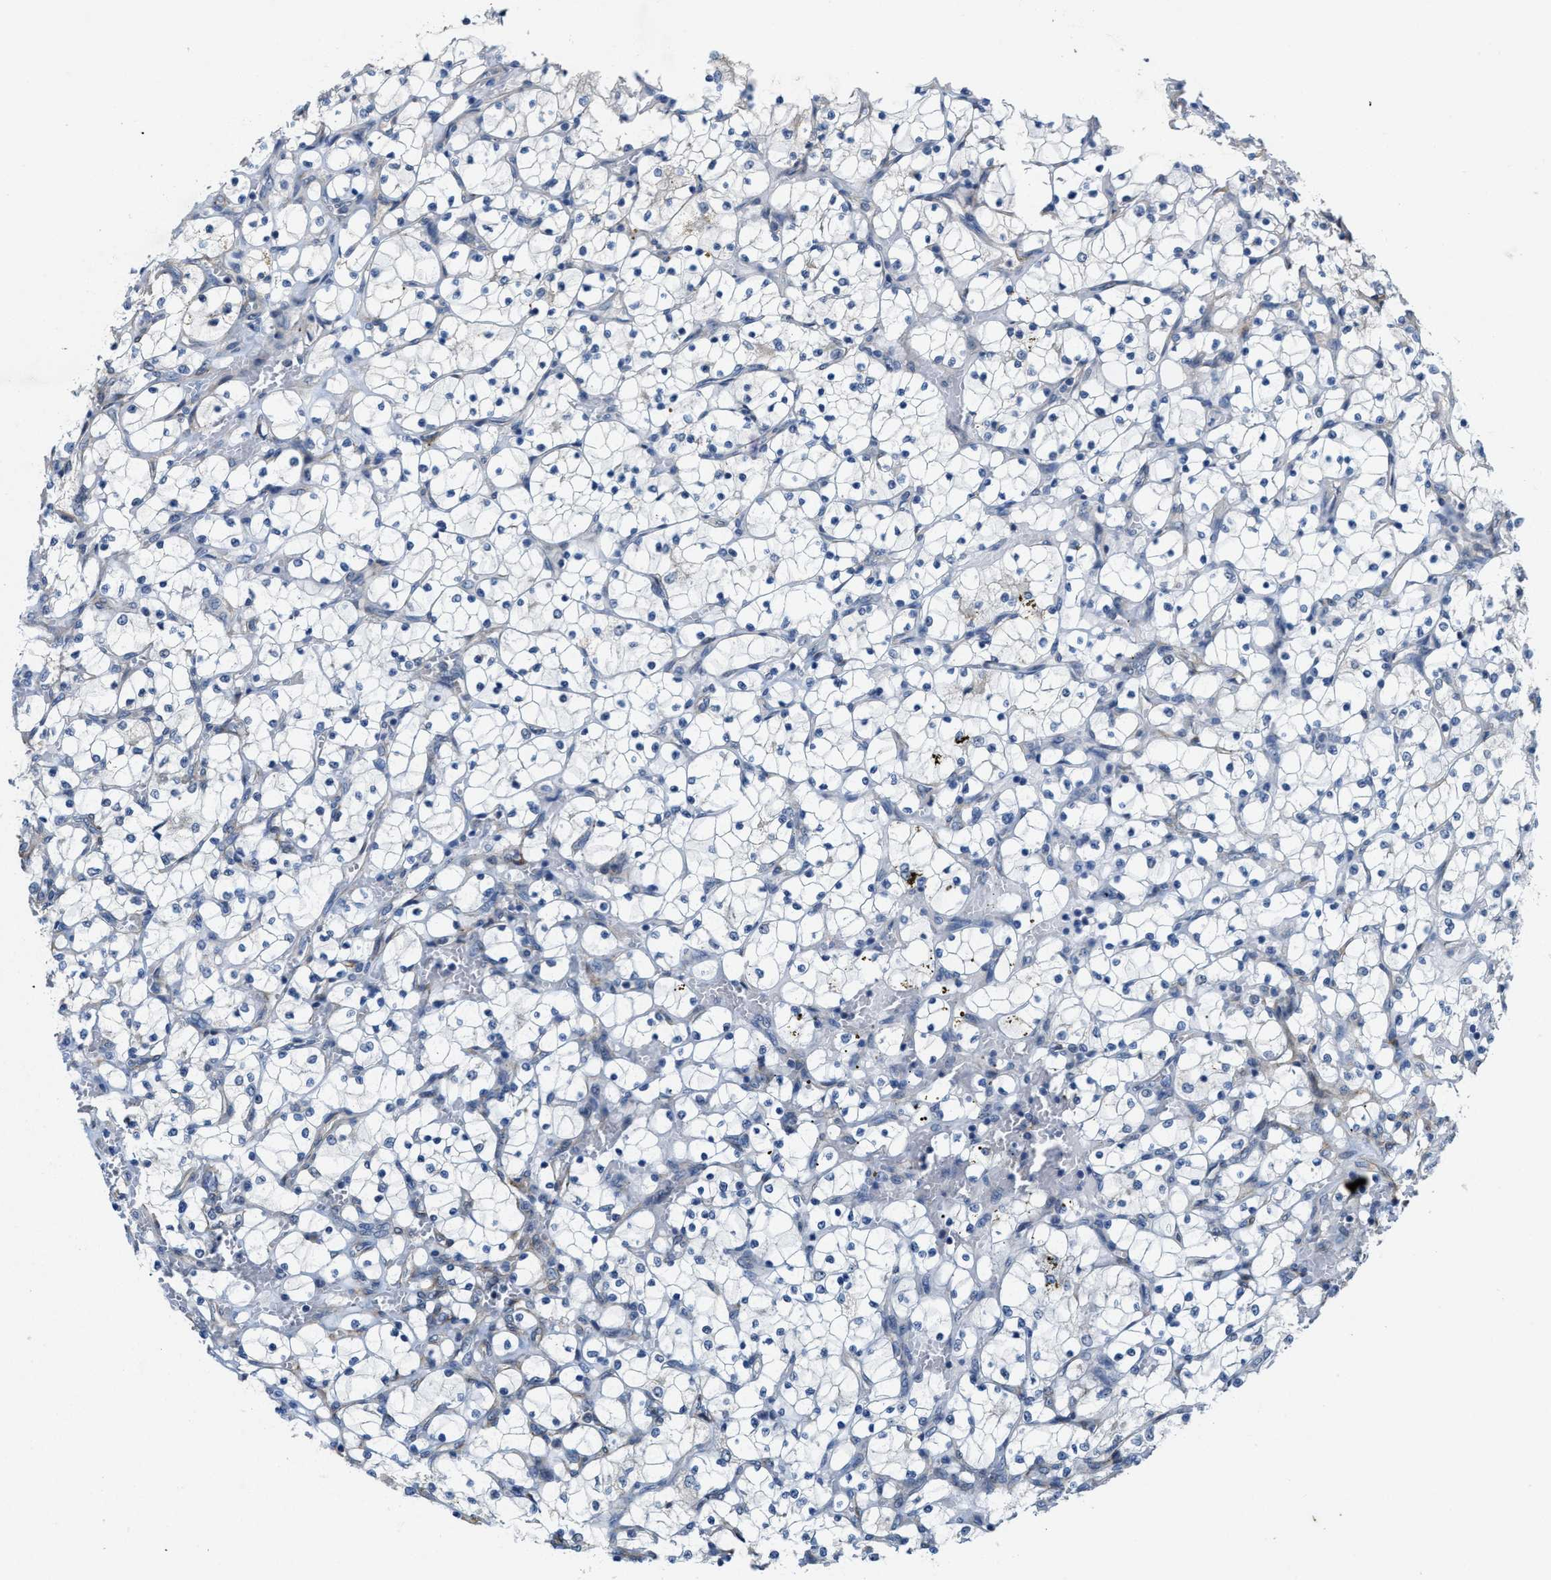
{"staining": {"intensity": "negative", "quantity": "none", "location": "none"}, "tissue": "renal cancer", "cell_type": "Tumor cells", "image_type": "cancer", "snomed": [{"axis": "morphology", "description": "Adenocarcinoma, NOS"}, {"axis": "topography", "description": "Kidney"}], "caption": "There is no significant positivity in tumor cells of renal cancer.", "gene": "ZNF783", "patient": {"sex": "female", "age": 69}}